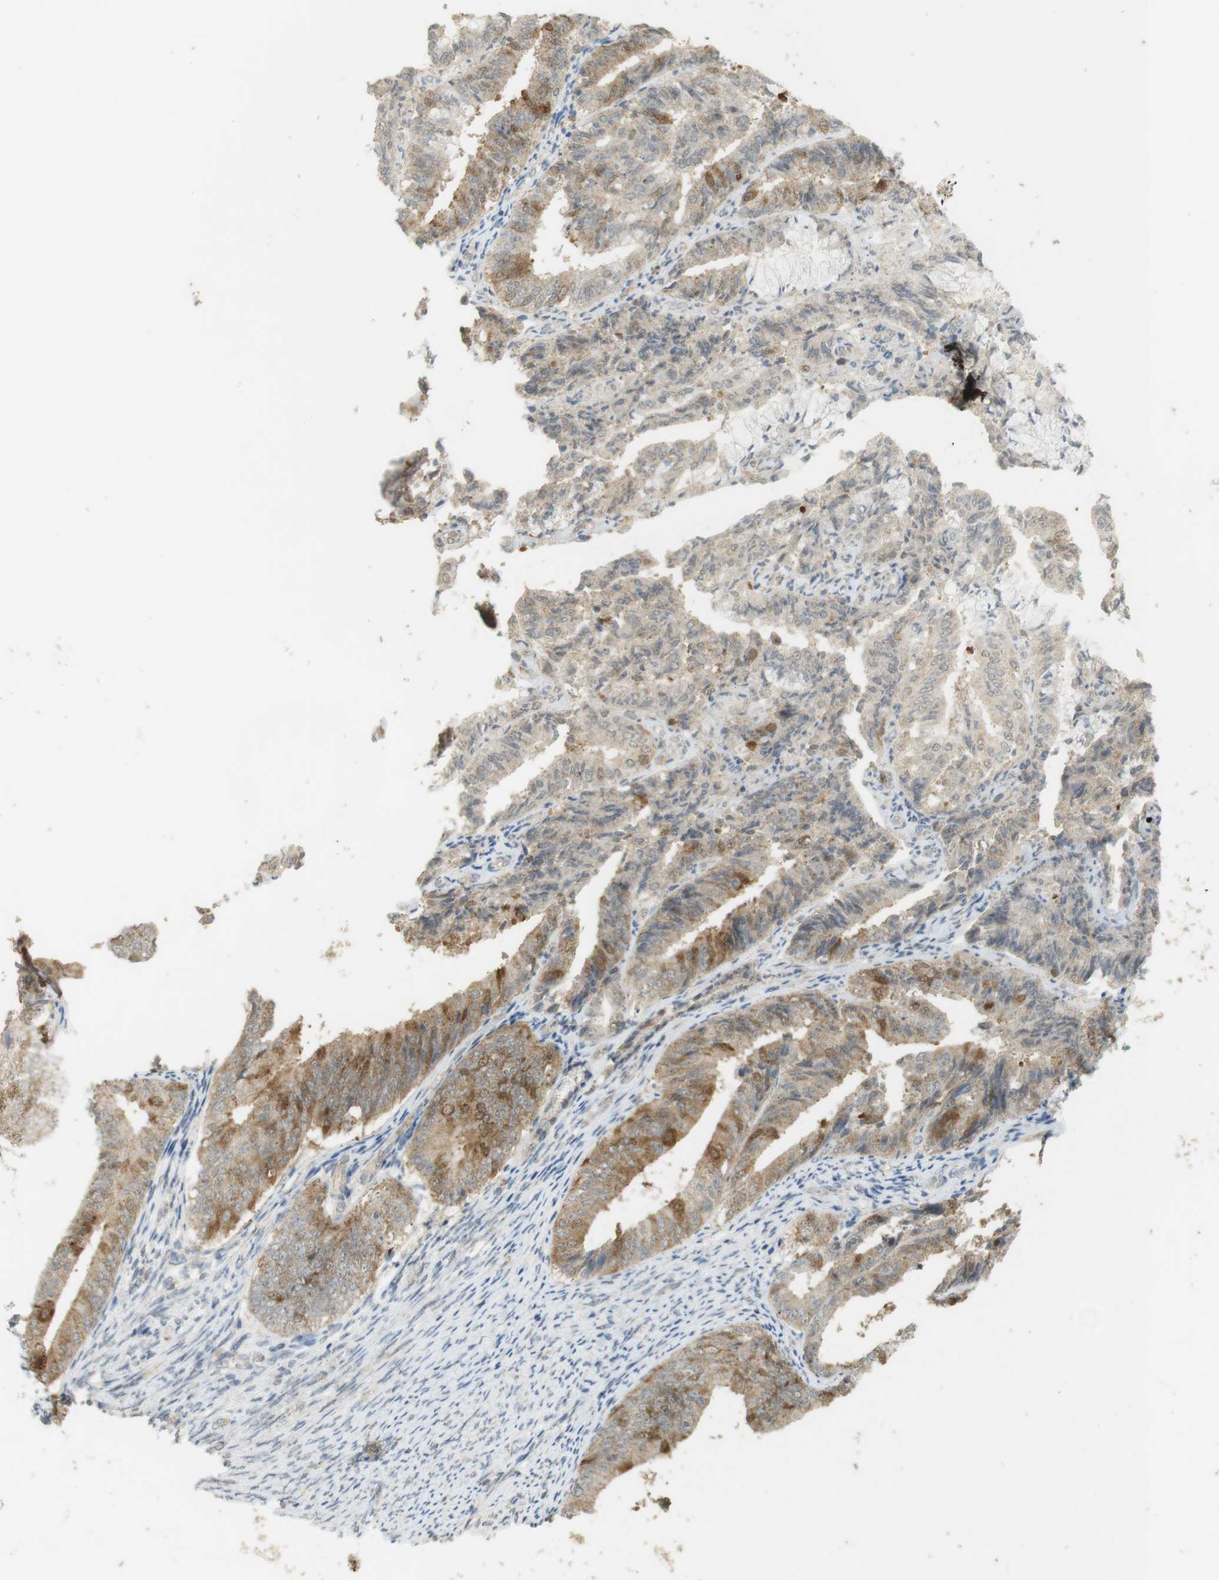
{"staining": {"intensity": "moderate", "quantity": "<25%", "location": "cytoplasmic/membranous"}, "tissue": "endometrial cancer", "cell_type": "Tumor cells", "image_type": "cancer", "snomed": [{"axis": "morphology", "description": "Adenocarcinoma, NOS"}, {"axis": "topography", "description": "Endometrium"}], "caption": "Protein analysis of endometrial cancer tissue exhibits moderate cytoplasmic/membranous staining in about <25% of tumor cells. The protein is stained brown, and the nuclei are stained in blue (DAB IHC with brightfield microscopy, high magnification).", "gene": "TTK", "patient": {"sex": "female", "age": 63}}